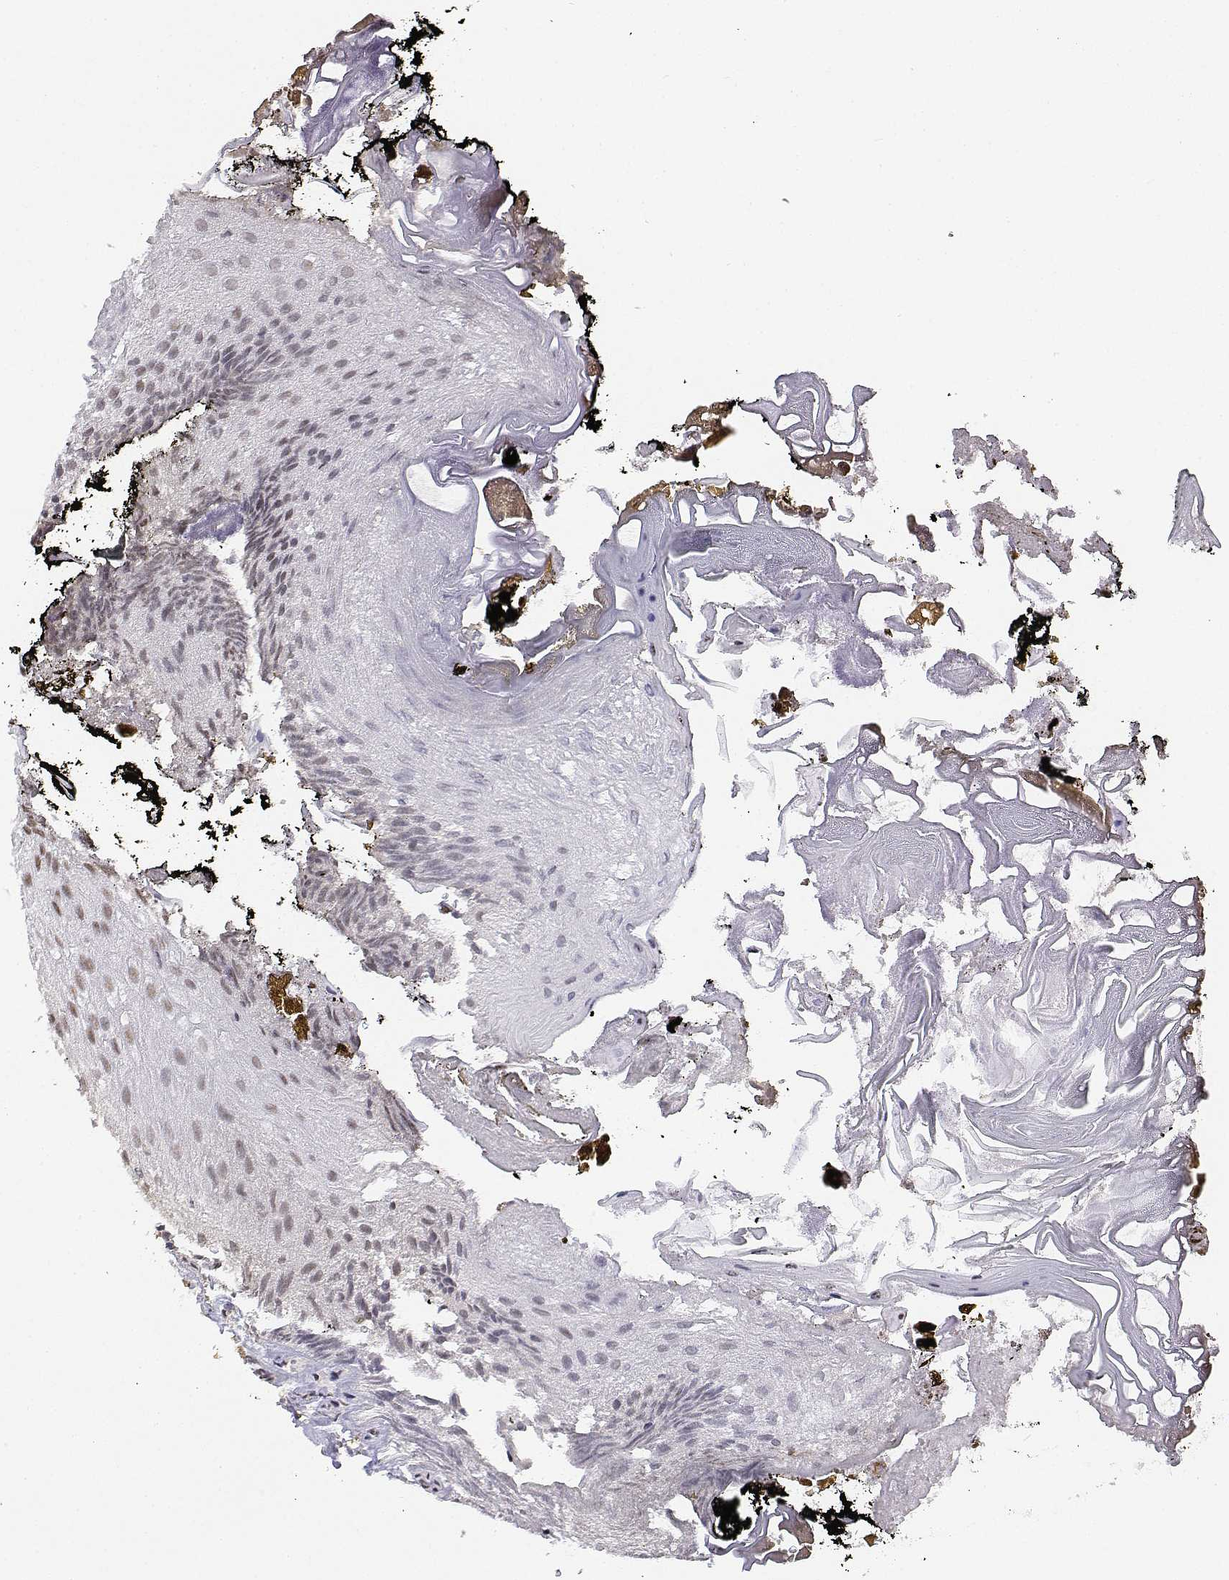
{"staining": {"intensity": "moderate", "quantity": ">75%", "location": "nuclear"}, "tissue": "oral mucosa", "cell_type": "Squamous epithelial cells", "image_type": "normal", "snomed": [{"axis": "morphology", "description": "Normal tissue, NOS"}, {"axis": "morphology", "description": "Squamous cell carcinoma, NOS"}, {"axis": "topography", "description": "Oral tissue"}, {"axis": "topography", "description": "Head-Neck"}], "caption": "The photomicrograph reveals staining of benign oral mucosa, revealing moderate nuclear protein positivity (brown color) within squamous epithelial cells.", "gene": "SETD1A", "patient": {"sex": "male", "age": 69}}